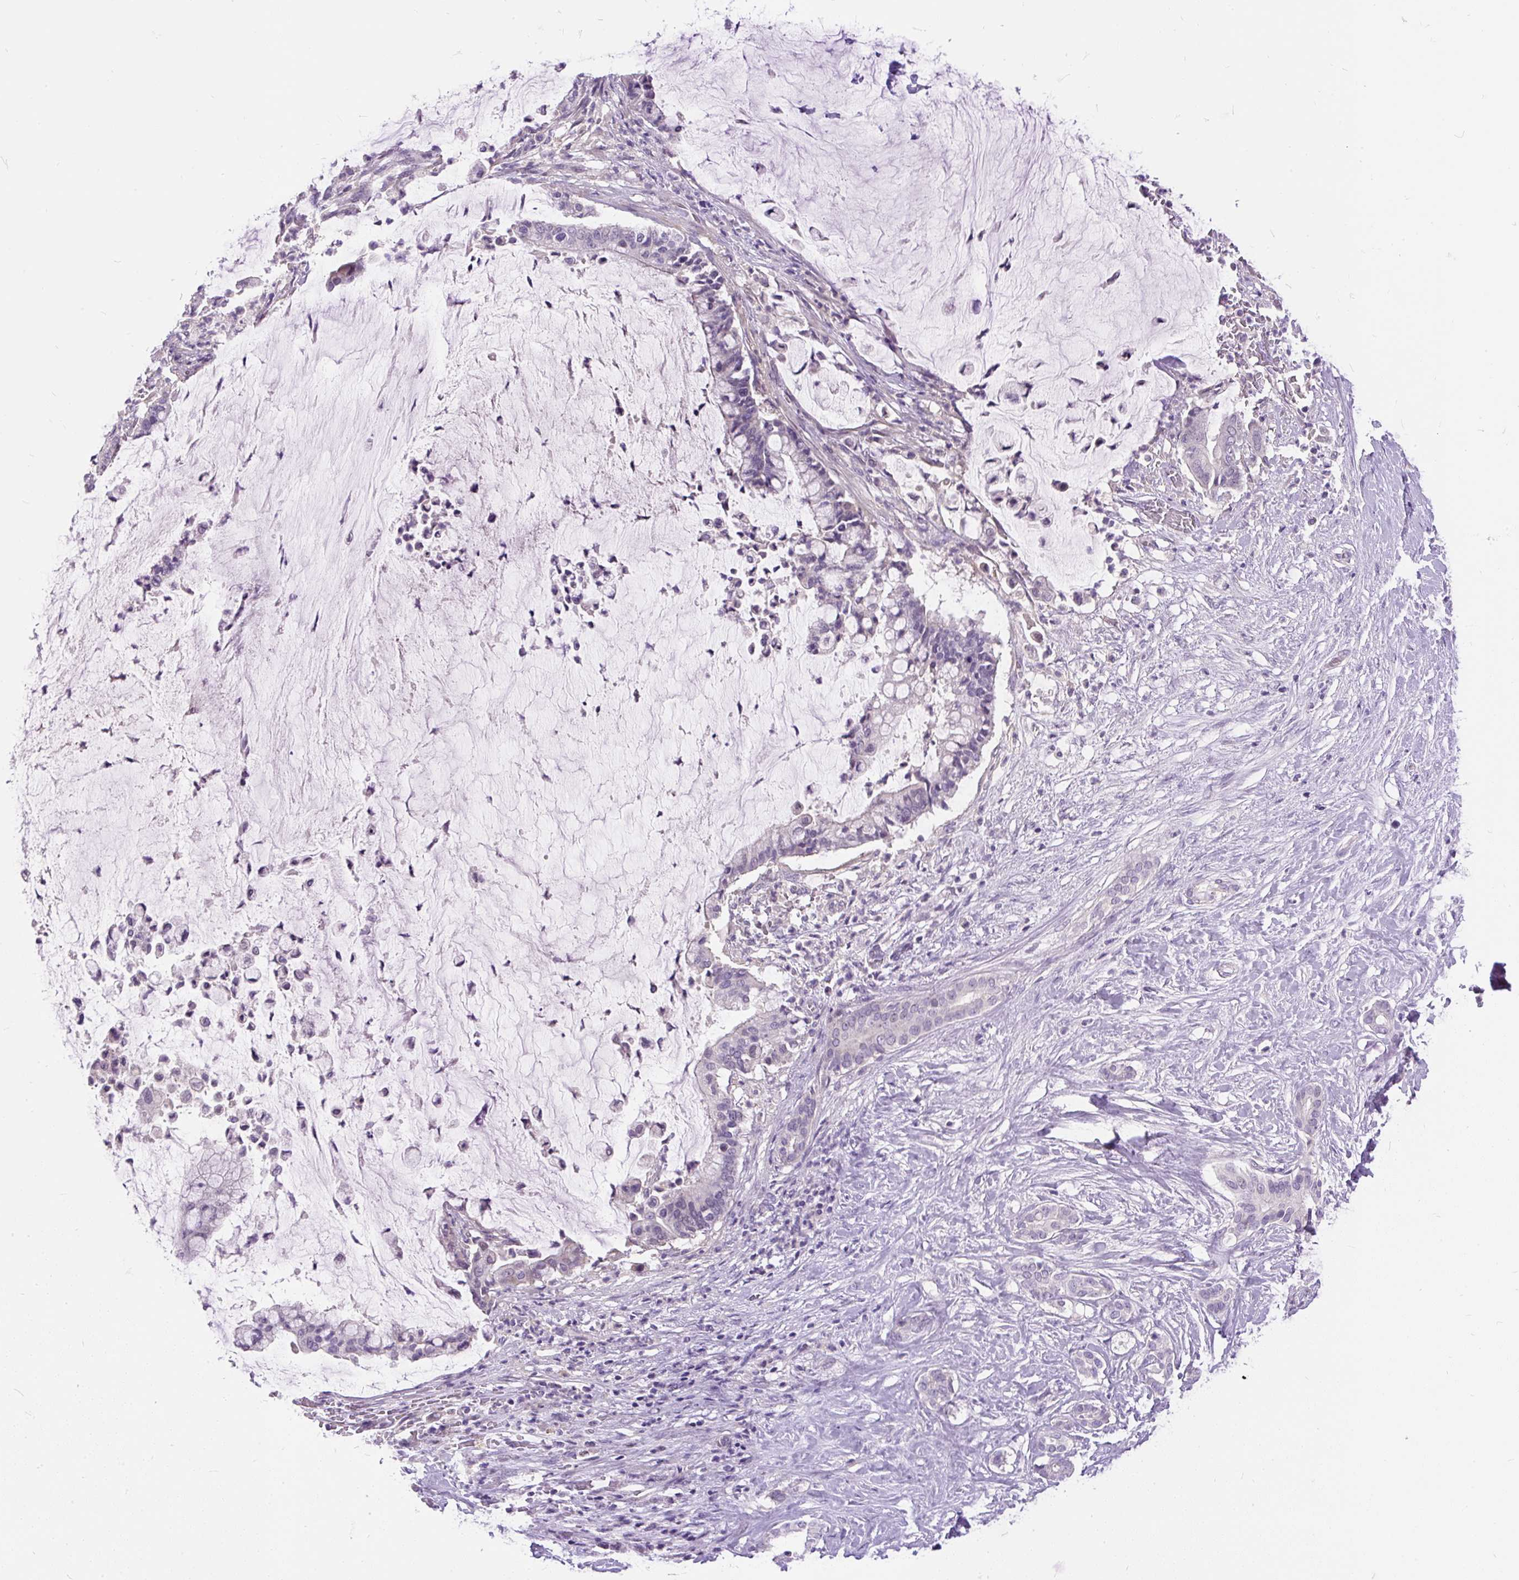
{"staining": {"intensity": "negative", "quantity": "none", "location": "none"}, "tissue": "pancreatic cancer", "cell_type": "Tumor cells", "image_type": "cancer", "snomed": [{"axis": "morphology", "description": "Adenocarcinoma, NOS"}, {"axis": "topography", "description": "Pancreas"}], "caption": "Immunohistochemical staining of pancreatic adenocarcinoma exhibits no significant expression in tumor cells.", "gene": "KRTAP20-3", "patient": {"sex": "male", "age": 41}}